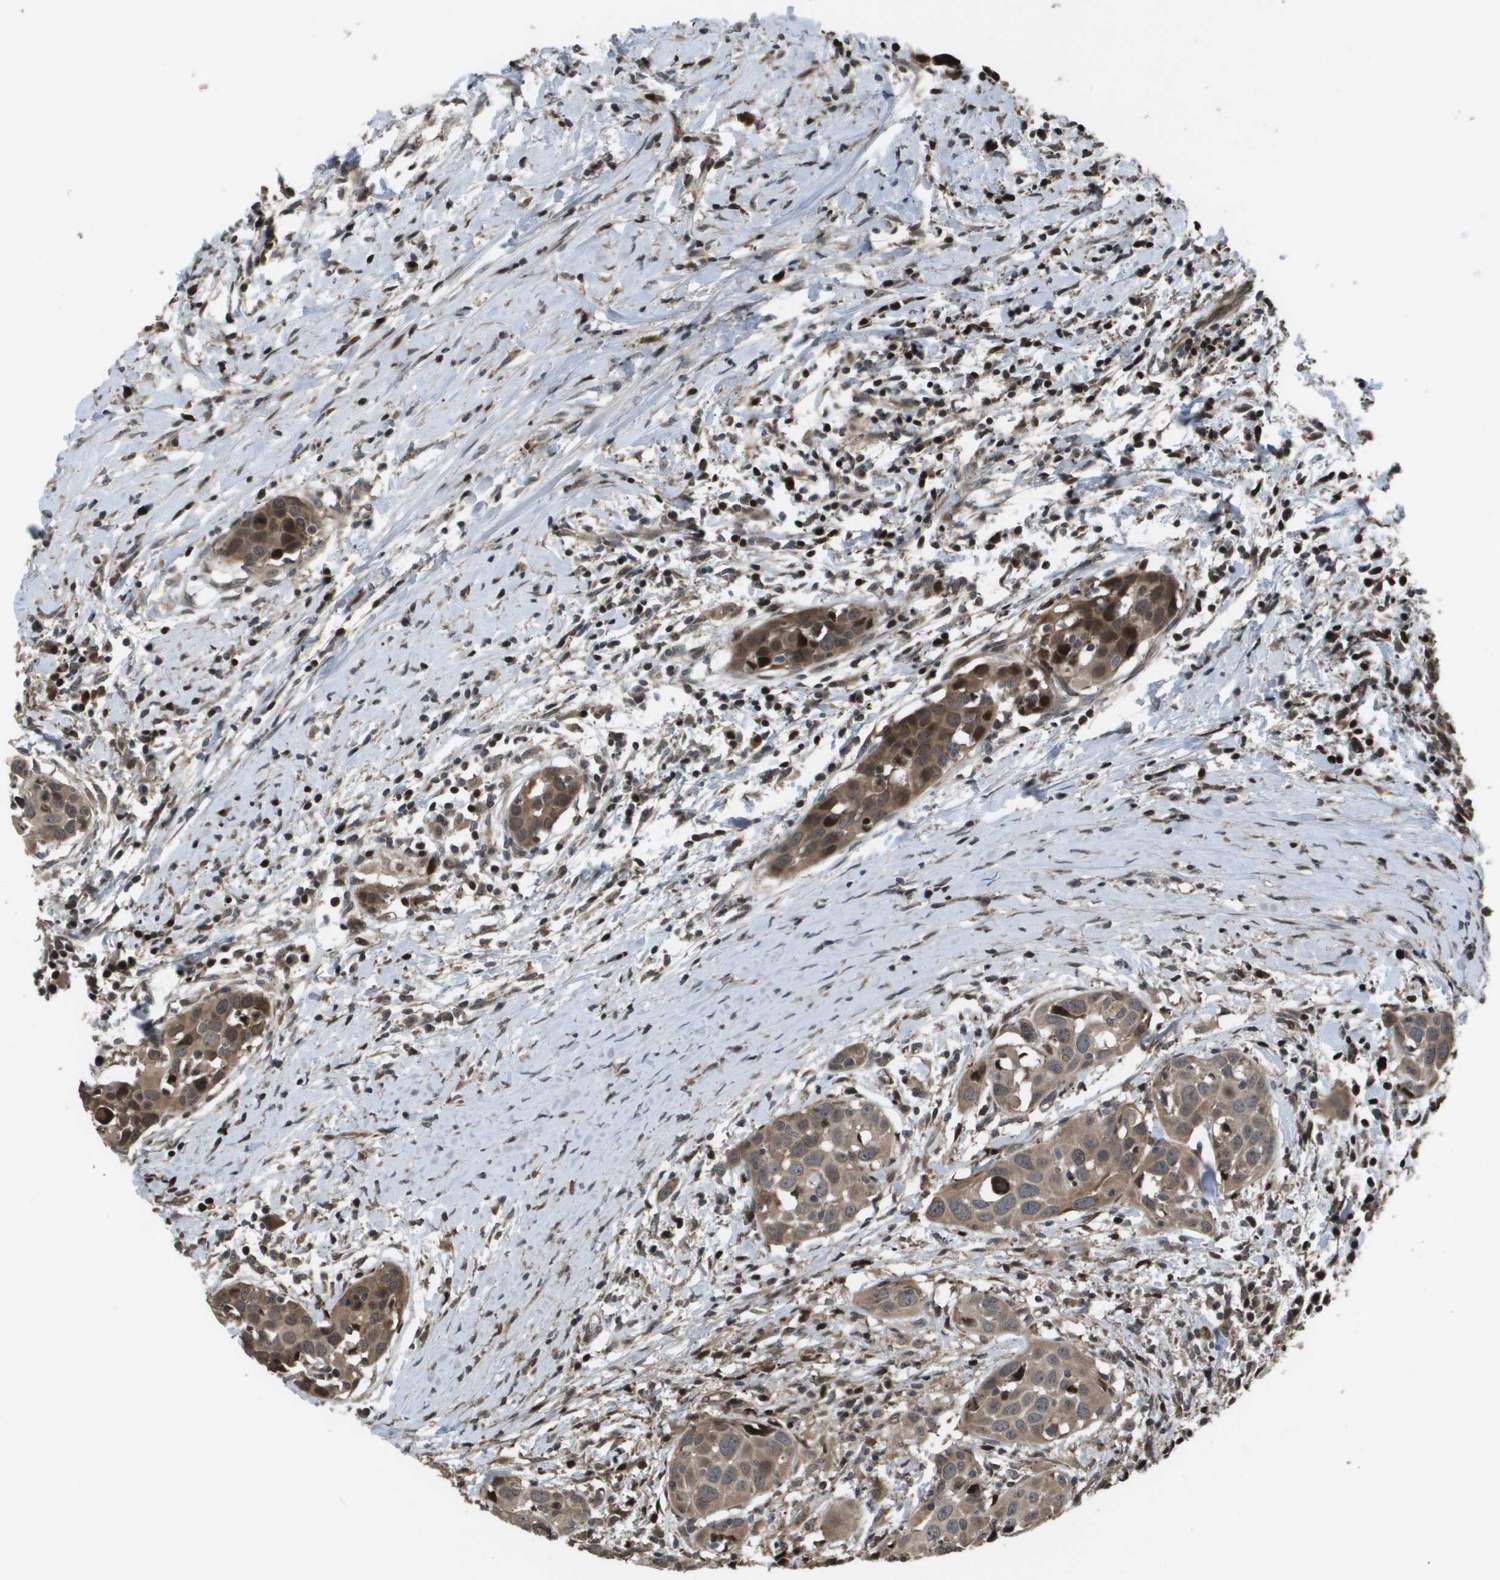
{"staining": {"intensity": "moderate", "quantity": ">75%", "location": "cytoplasmic/membranous,nuclear"}, "tissue": "head and neck cancer", "cell_type": "Tumor cells", "image_type": "cancer", "snomed": [{"axis": "morphology", "description": "Squamous cell carcinoma, NOS"}, {"axis": "topography", "description": "Oral tissue"}, {"axis": "topography", "description": "Head-Neck"}], "caption": "Head and neck cancer stained with immunohistochemistry exhibits moderate cytoplasmic/membranous and nuclear staining in approximately >75% of tumor cells.", "gene": "AXIN2", "patient": {"sex": "female", "age": 50}}